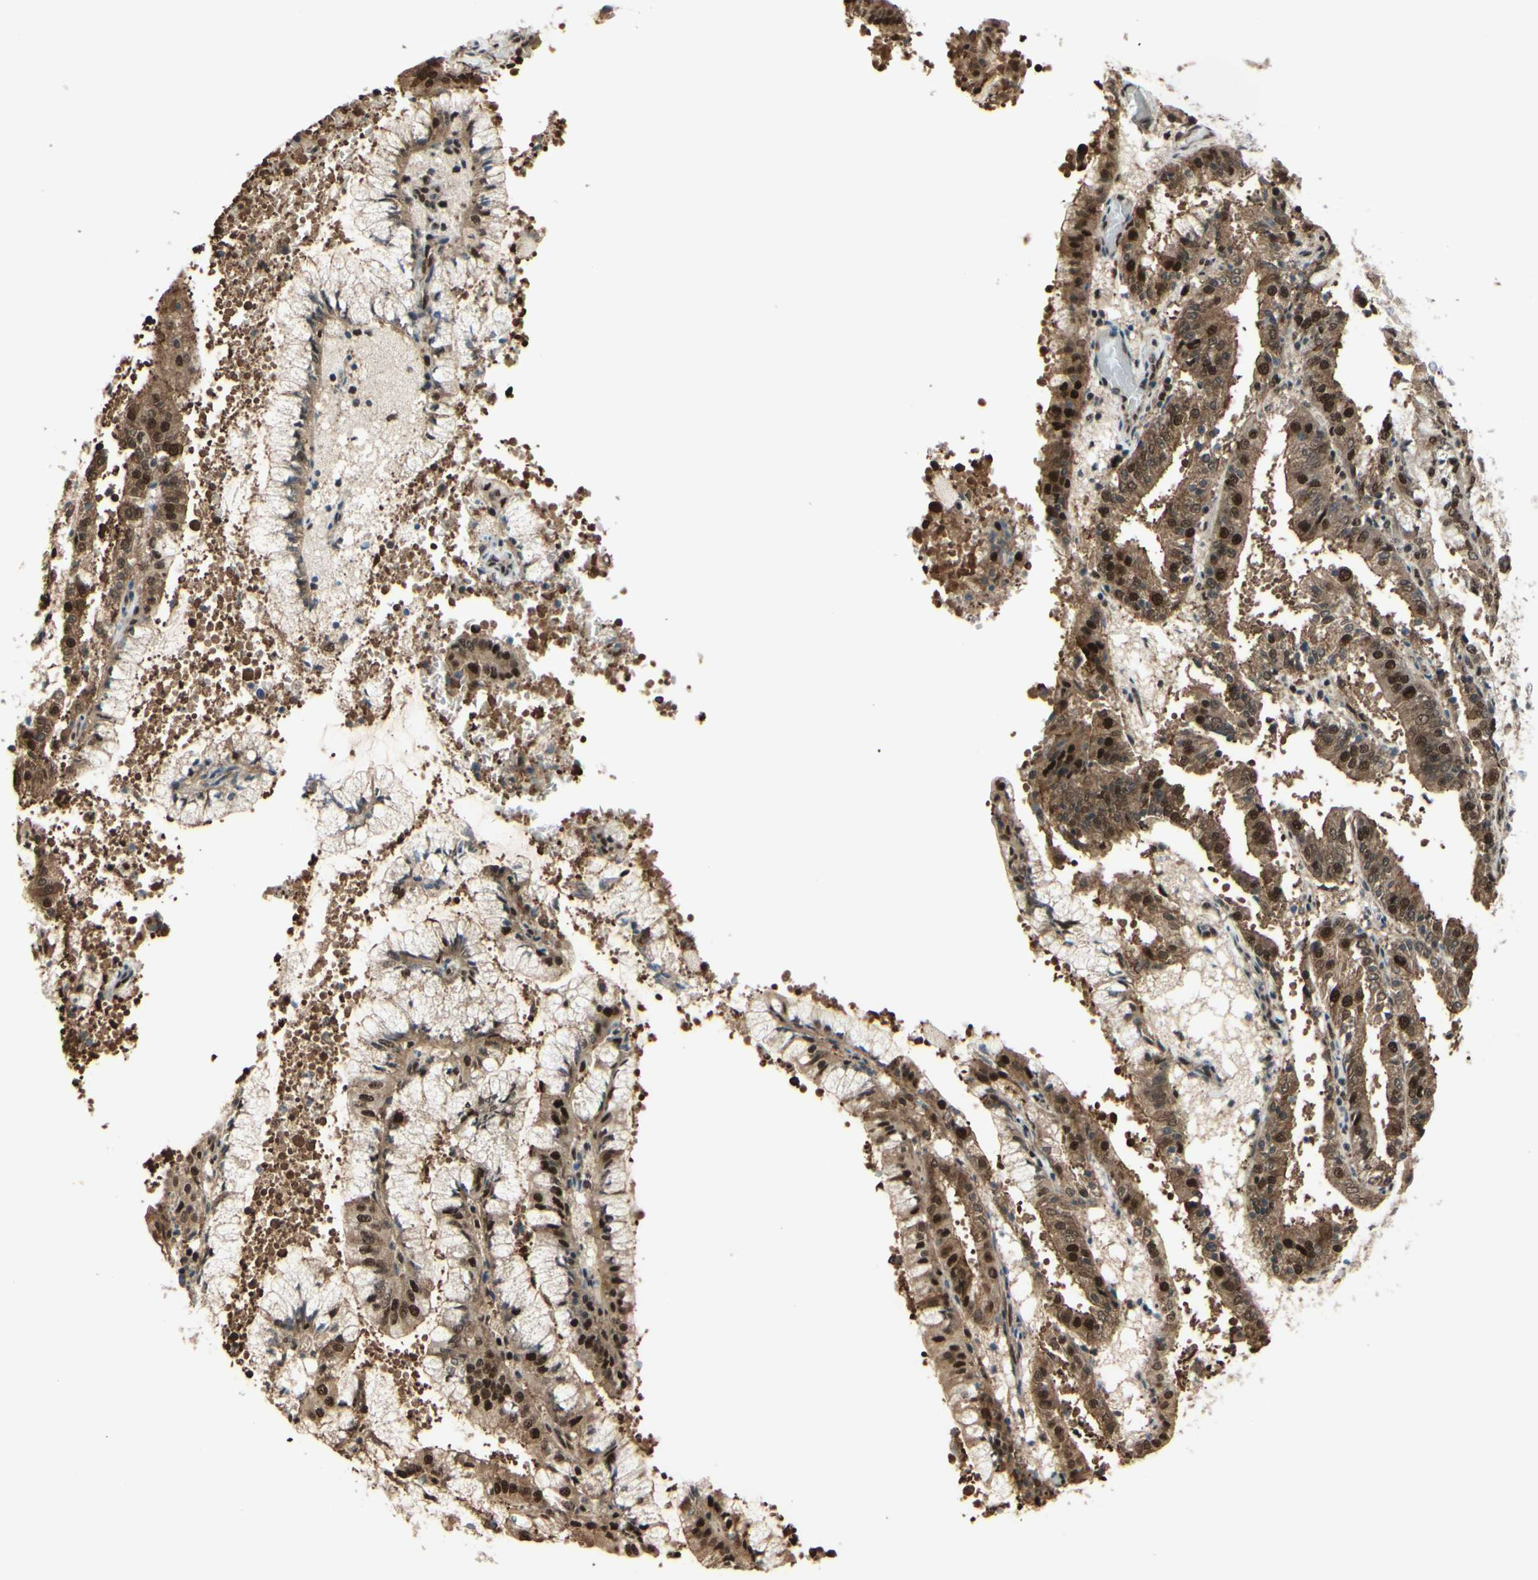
{"staining": {"intensity": "strong", "quantity": ">75%", "location": "cytoplasmic/membranous,nuclear"}, "tissue": "endometrial cancer", "cell_type": "Tumor cells", "image_type": "cancer", "snomed": [{"axis": "morphology", "description": "Adenocarcinoma, NOS"}, {"axis": "topography", "description": "Endometrium"}], "caption": "DAB (3,3'-diaminobenzidine) immunohistochemical staining of human endometrial cancer (adenocarcinoma) exhibits strong cytoplasmic/membranous and nuclear protein expression in about >75% of tumor cells.", "gene": "HSF1", "patient": {"sex": "female", "age": 63}}